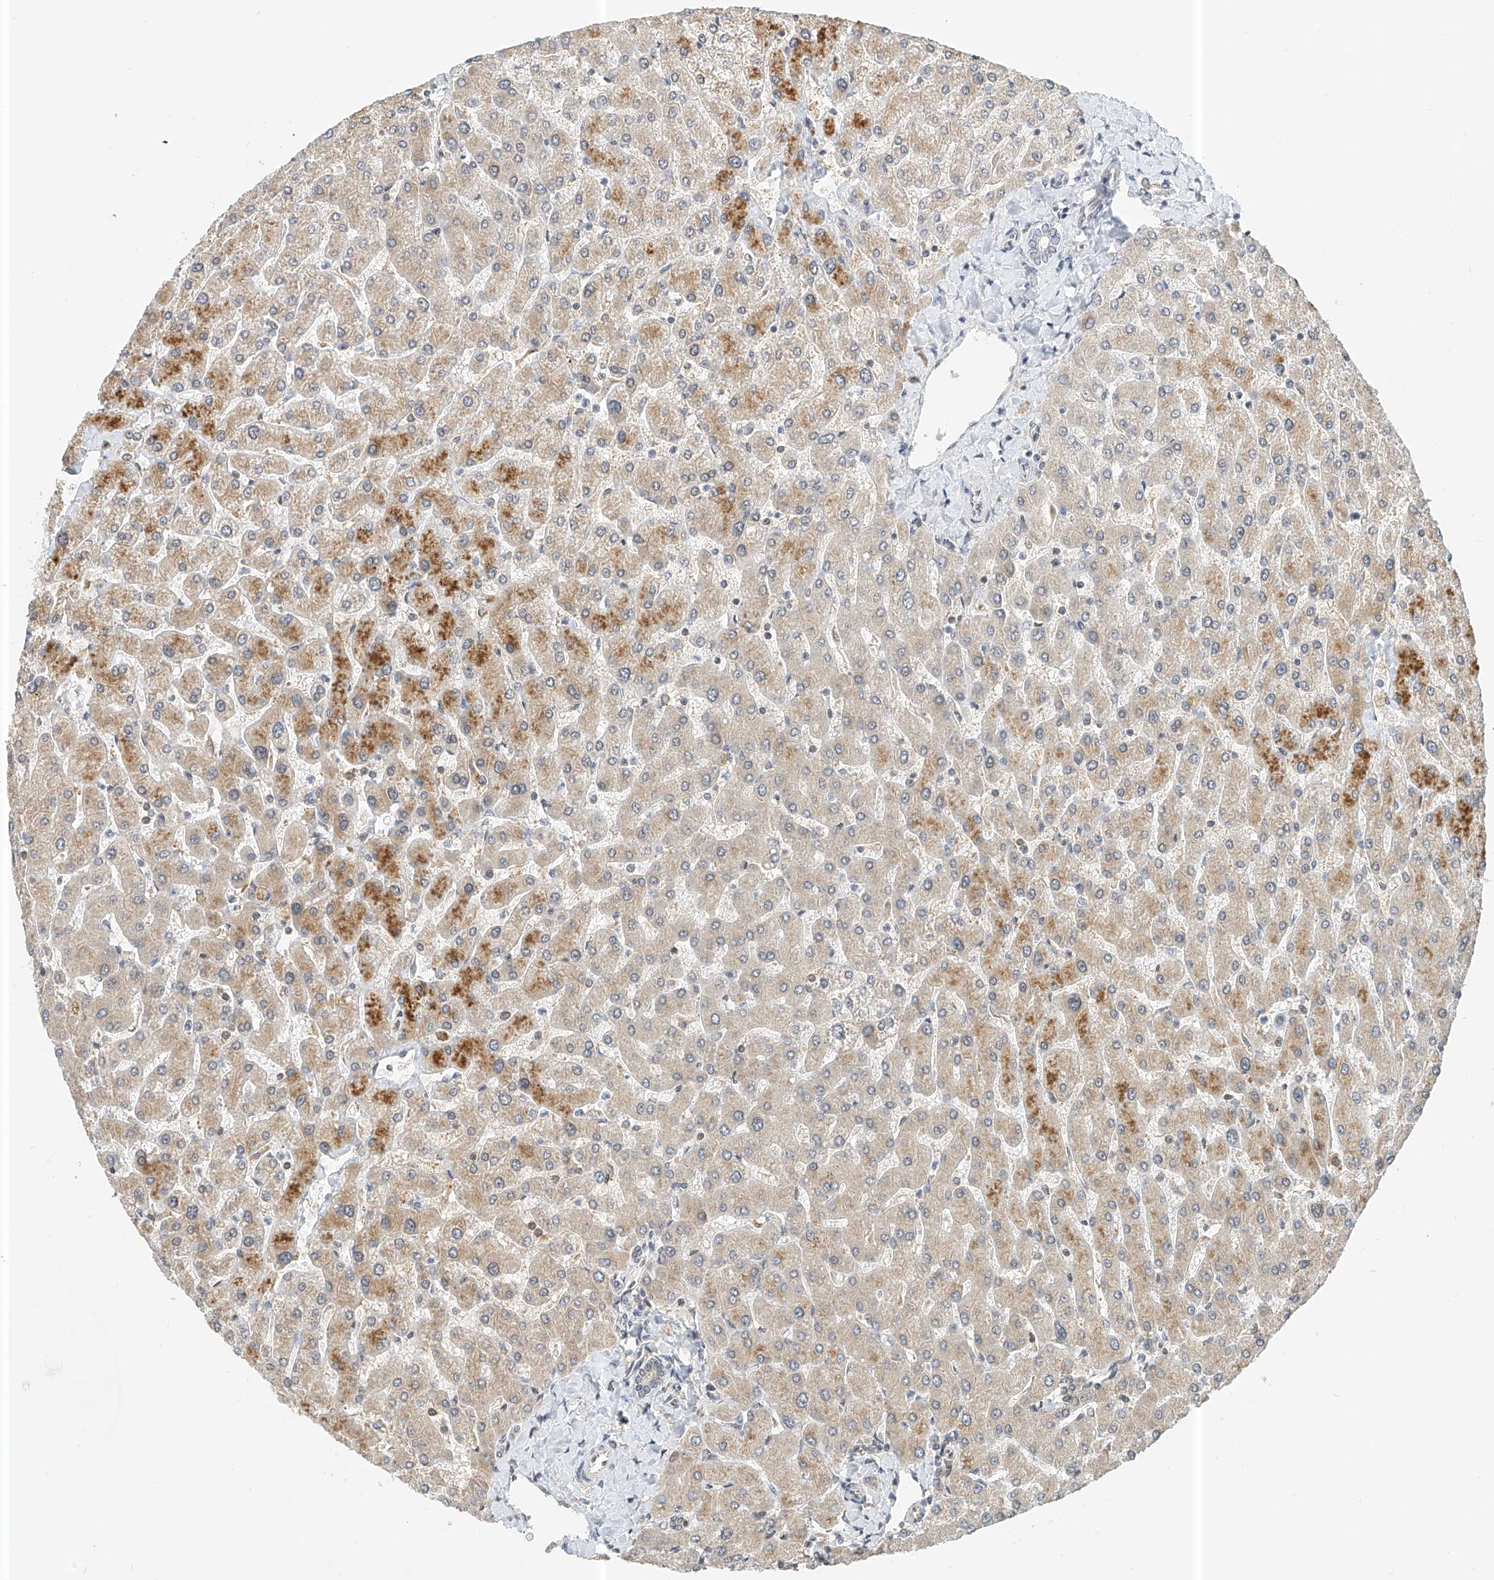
{"staining": {"intensity": "negative", "quantity": "none", "location": "none"}, "tissue": "liver", "cell_type": "Cholangiocytes", "image_type": "normal", "snomed": [{"axis": "morphology", "description": "Normal tissue, NOS"}, {"axis": "topography", "description": "Liver"}], "caption": "Cholangiocytes are negative for brown protein staining in benign liver. (DAB immunohistochemistry (IHC) visualized using brightfield microscopy, high magnification).", "gene": "PPA2", "patient": {"sex": "male", "age": 55}}